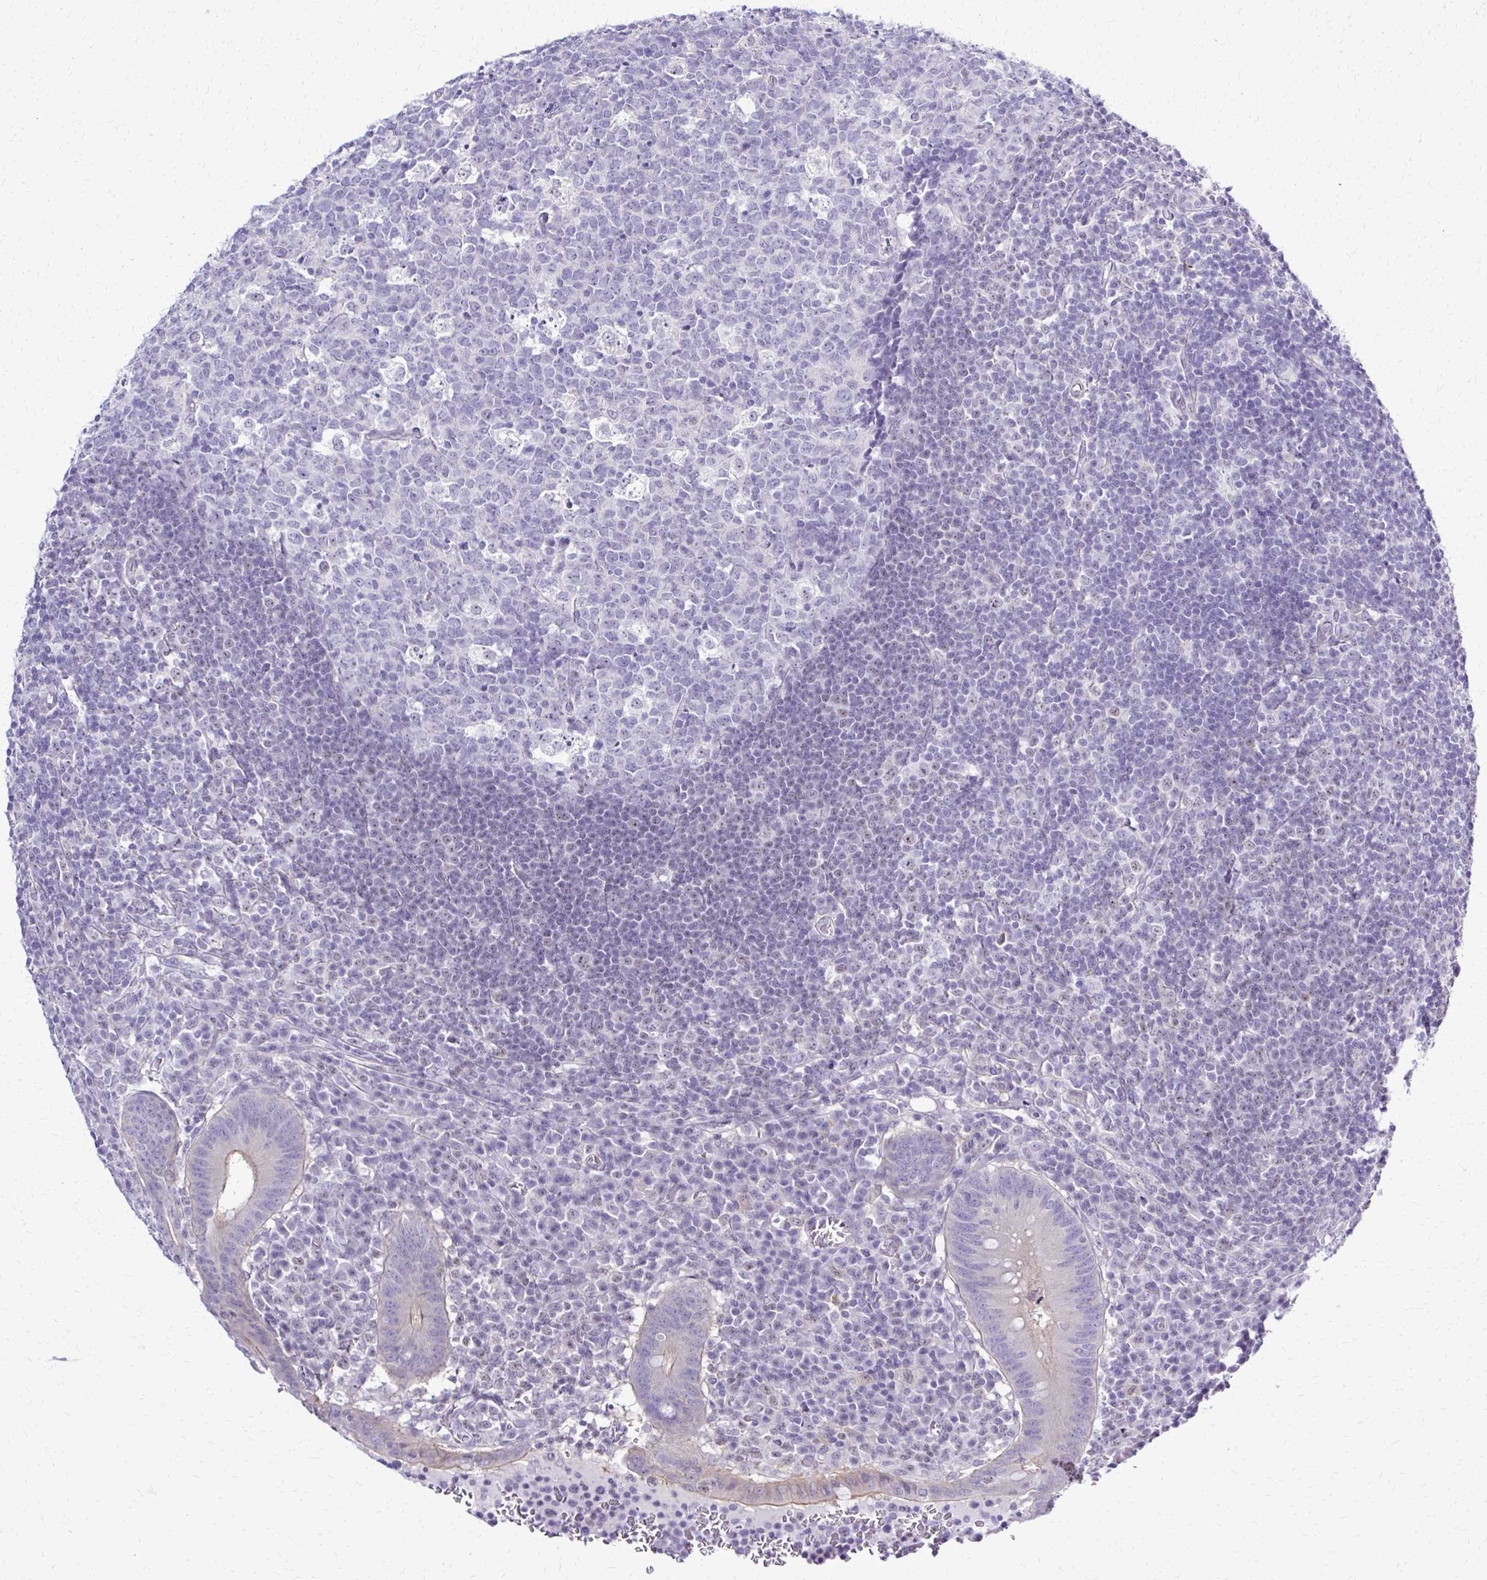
{"staining": {"intensity": "weak", "quantity": "<25%", "location": "cytoplasmic/membranous"}, "tissue": "appendix", "cell_type": "Glandular cells", "image_type": "normal", "snomed": [{"axis": "morphology", "description": "Normal tissue, NOS"}, {"axis": "topography", "description": "Appendix"}], "caption": "Immunohistochemistry of benign appendix exhibits no staining in glandular cells.", "gene": "RASL11B", "patient": {"sex": "male", "age": 18}}